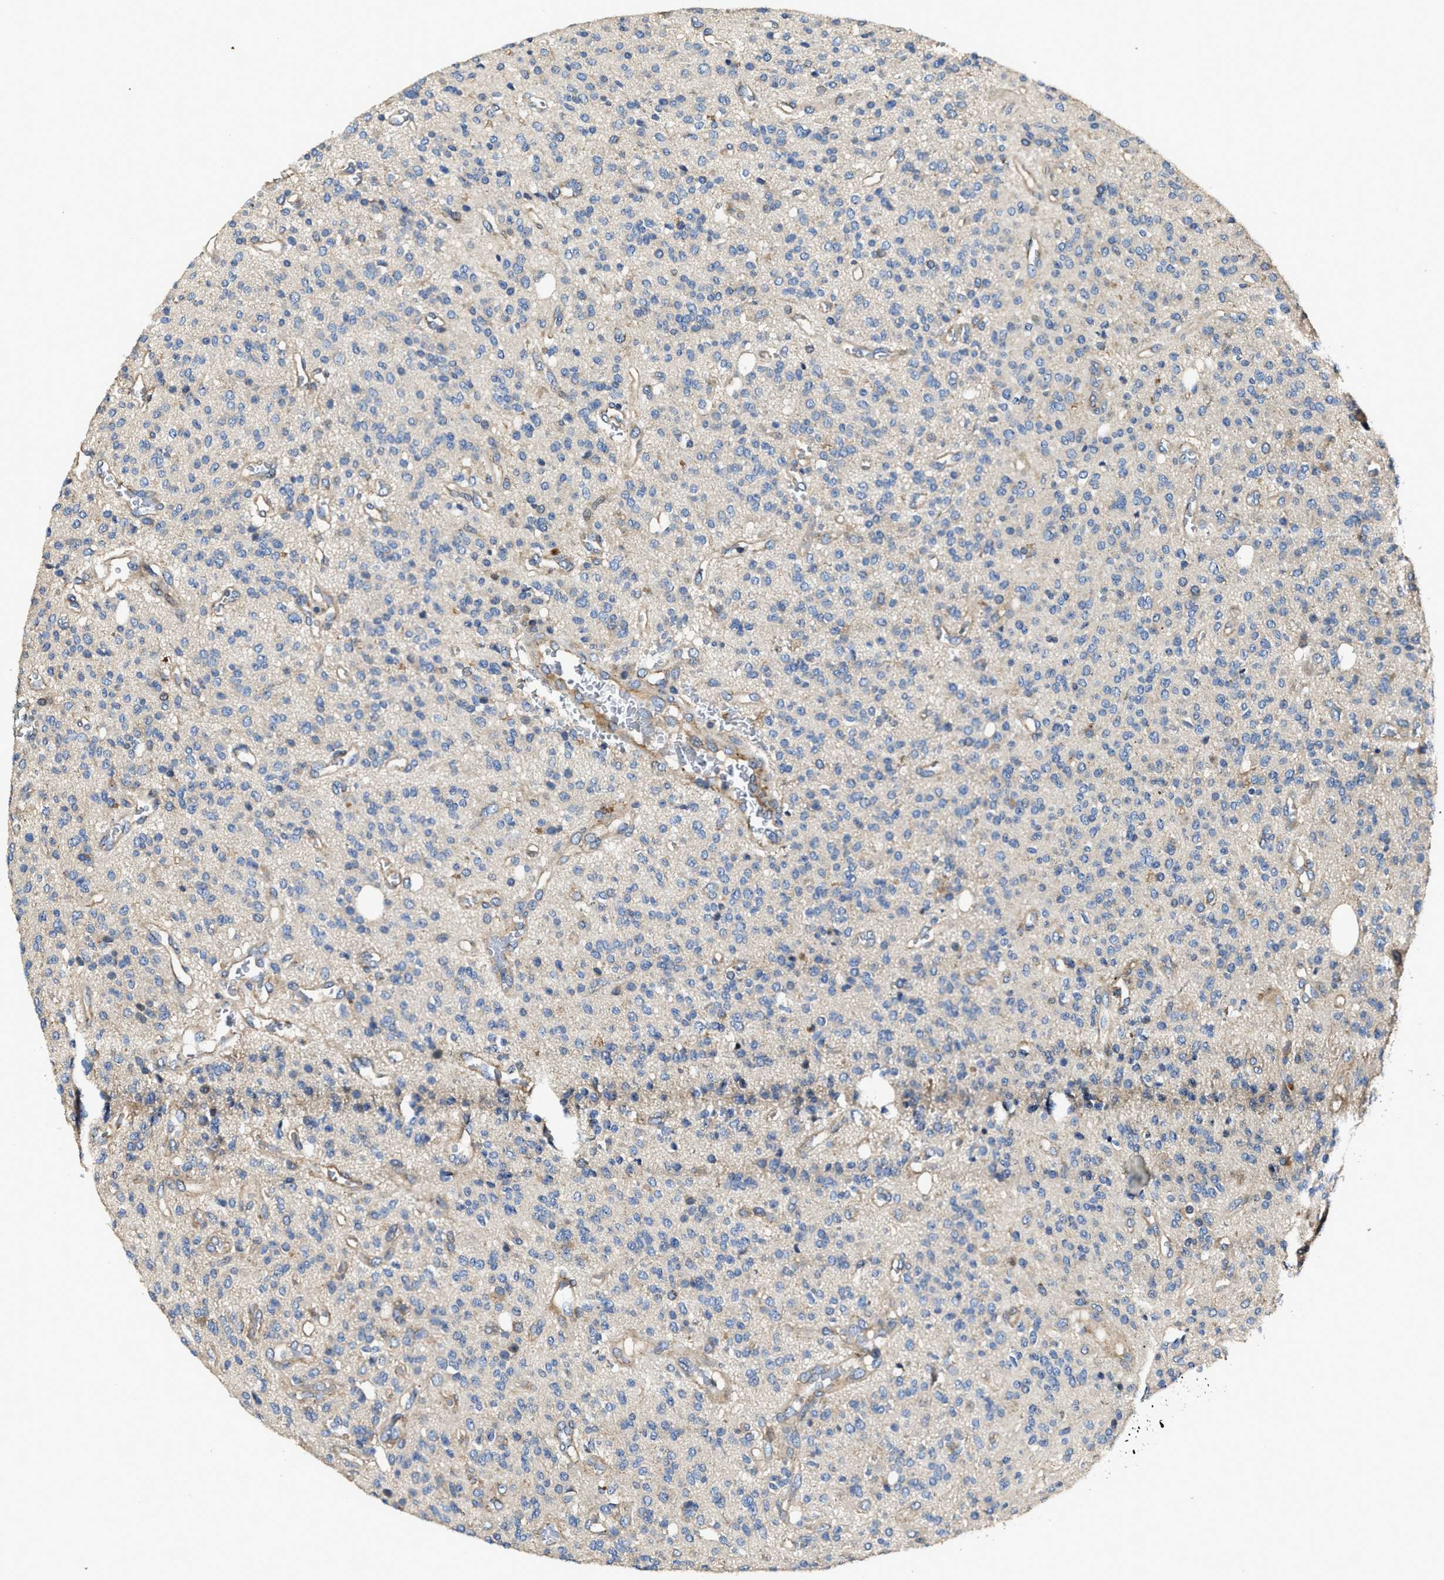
{"staining": {"intensity": "negative", "quantity": "none", "location": "none"}, "tissue": "glioma", "cell_type": "Tumor cells", "image_type": "cancer", "snomed": [{"axis": "morphology", "description": "Glioma, malignant, High grade"}, {"axis": "topography", "description": "Brain"}], "caption": "Histopathology image shows no significant protein staining in tumor cells of malignant glioma (high-grade). (Brightfield microscopy of DAB (3,3'-diaminobenzidine) IHC at high magnification).", "gene": "PTAR1", "patient": {"sex": "male", "age": 34}}